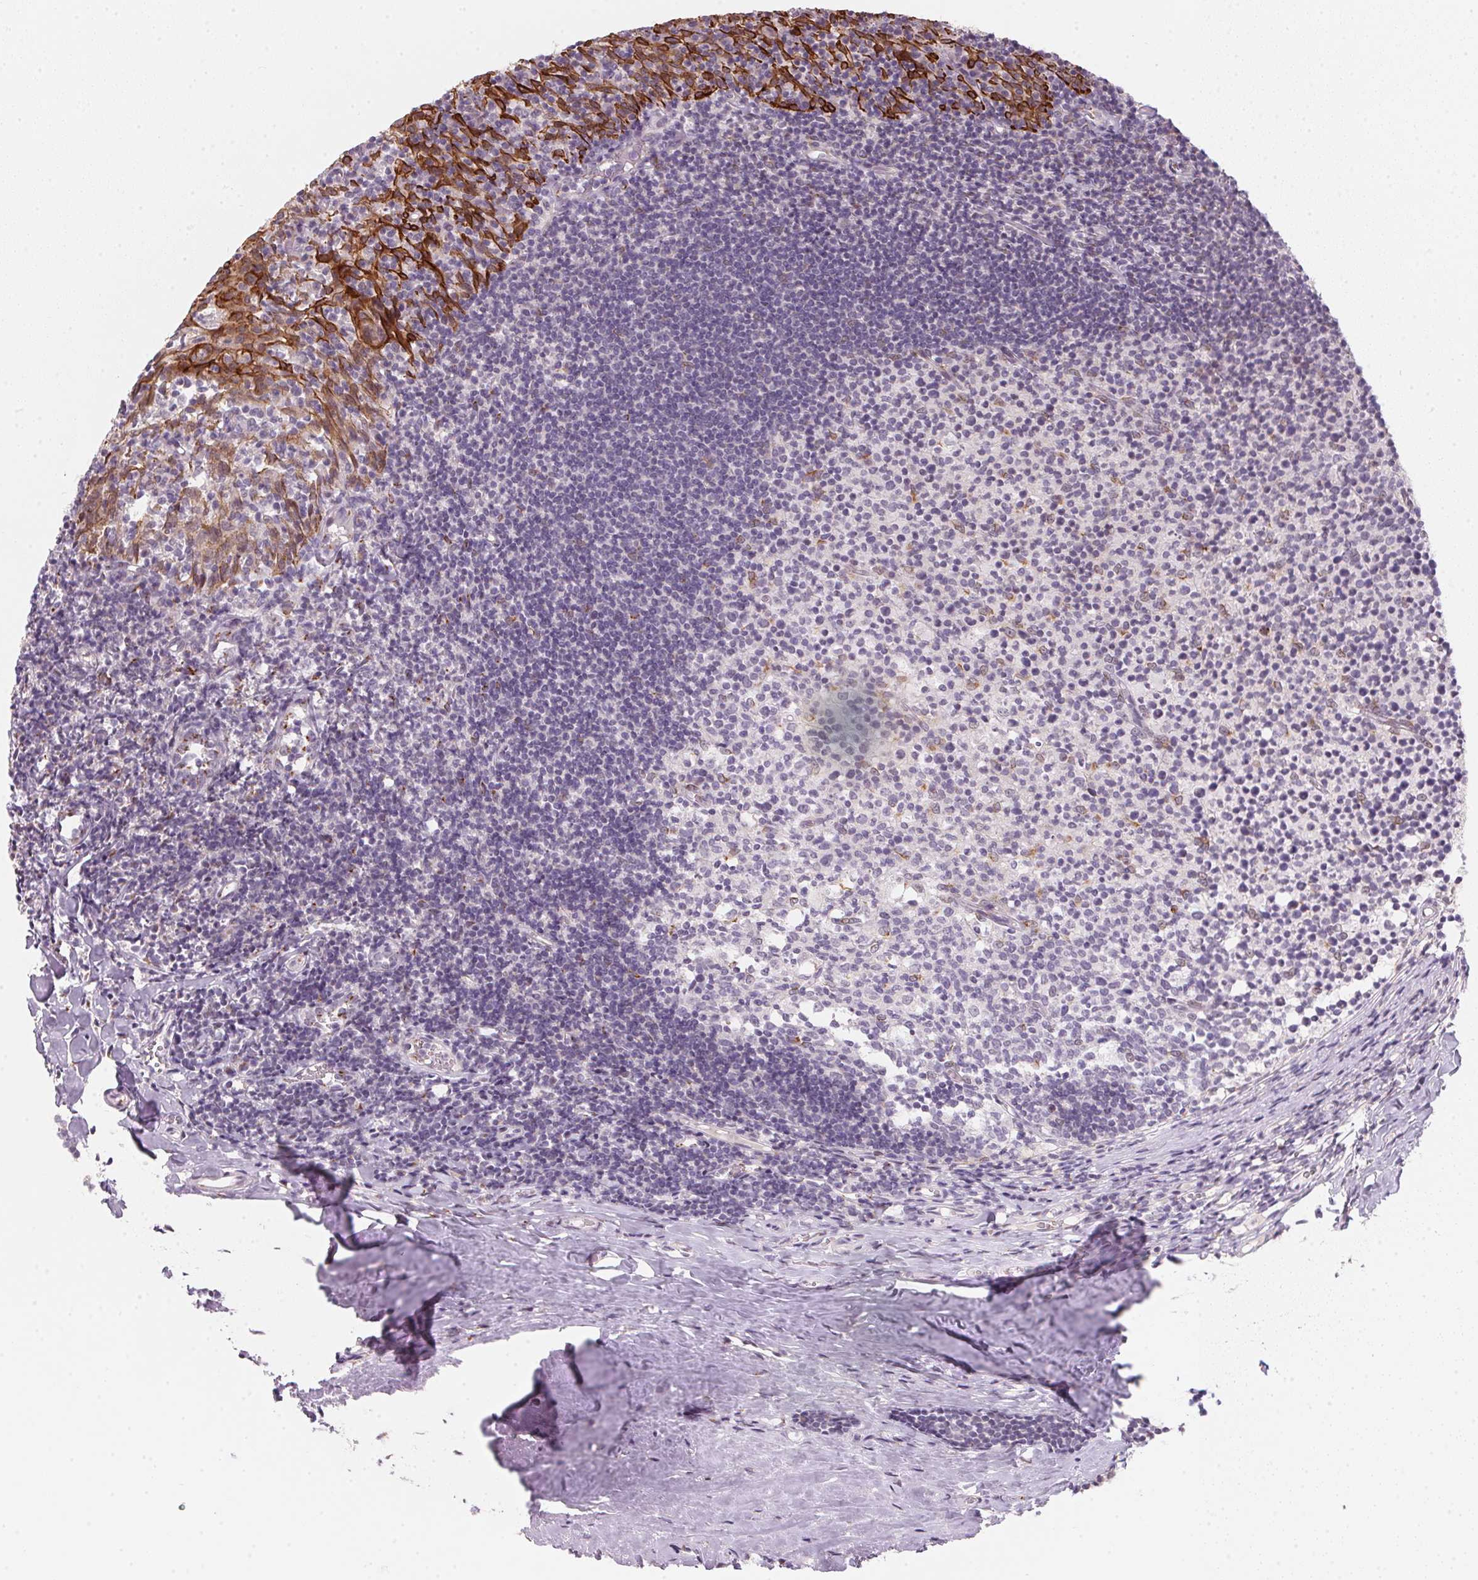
{"staining": {"intensity": "negative", "quantity": "none", "location": "none"}, "tissue": "tonsil", "cell_type": "Germinal center cells", "image_type": "normal", "snomed": [{"axis": "morphology", "description": "Normal tissue, NOS"}, {"axis": "topography", "description": "Tonsil"}], "caption": "The image displays no significant staining in germinal center cells of tonsil.", "gene": "RAB22A", "patient": {"sex": "female", "age": 10}}